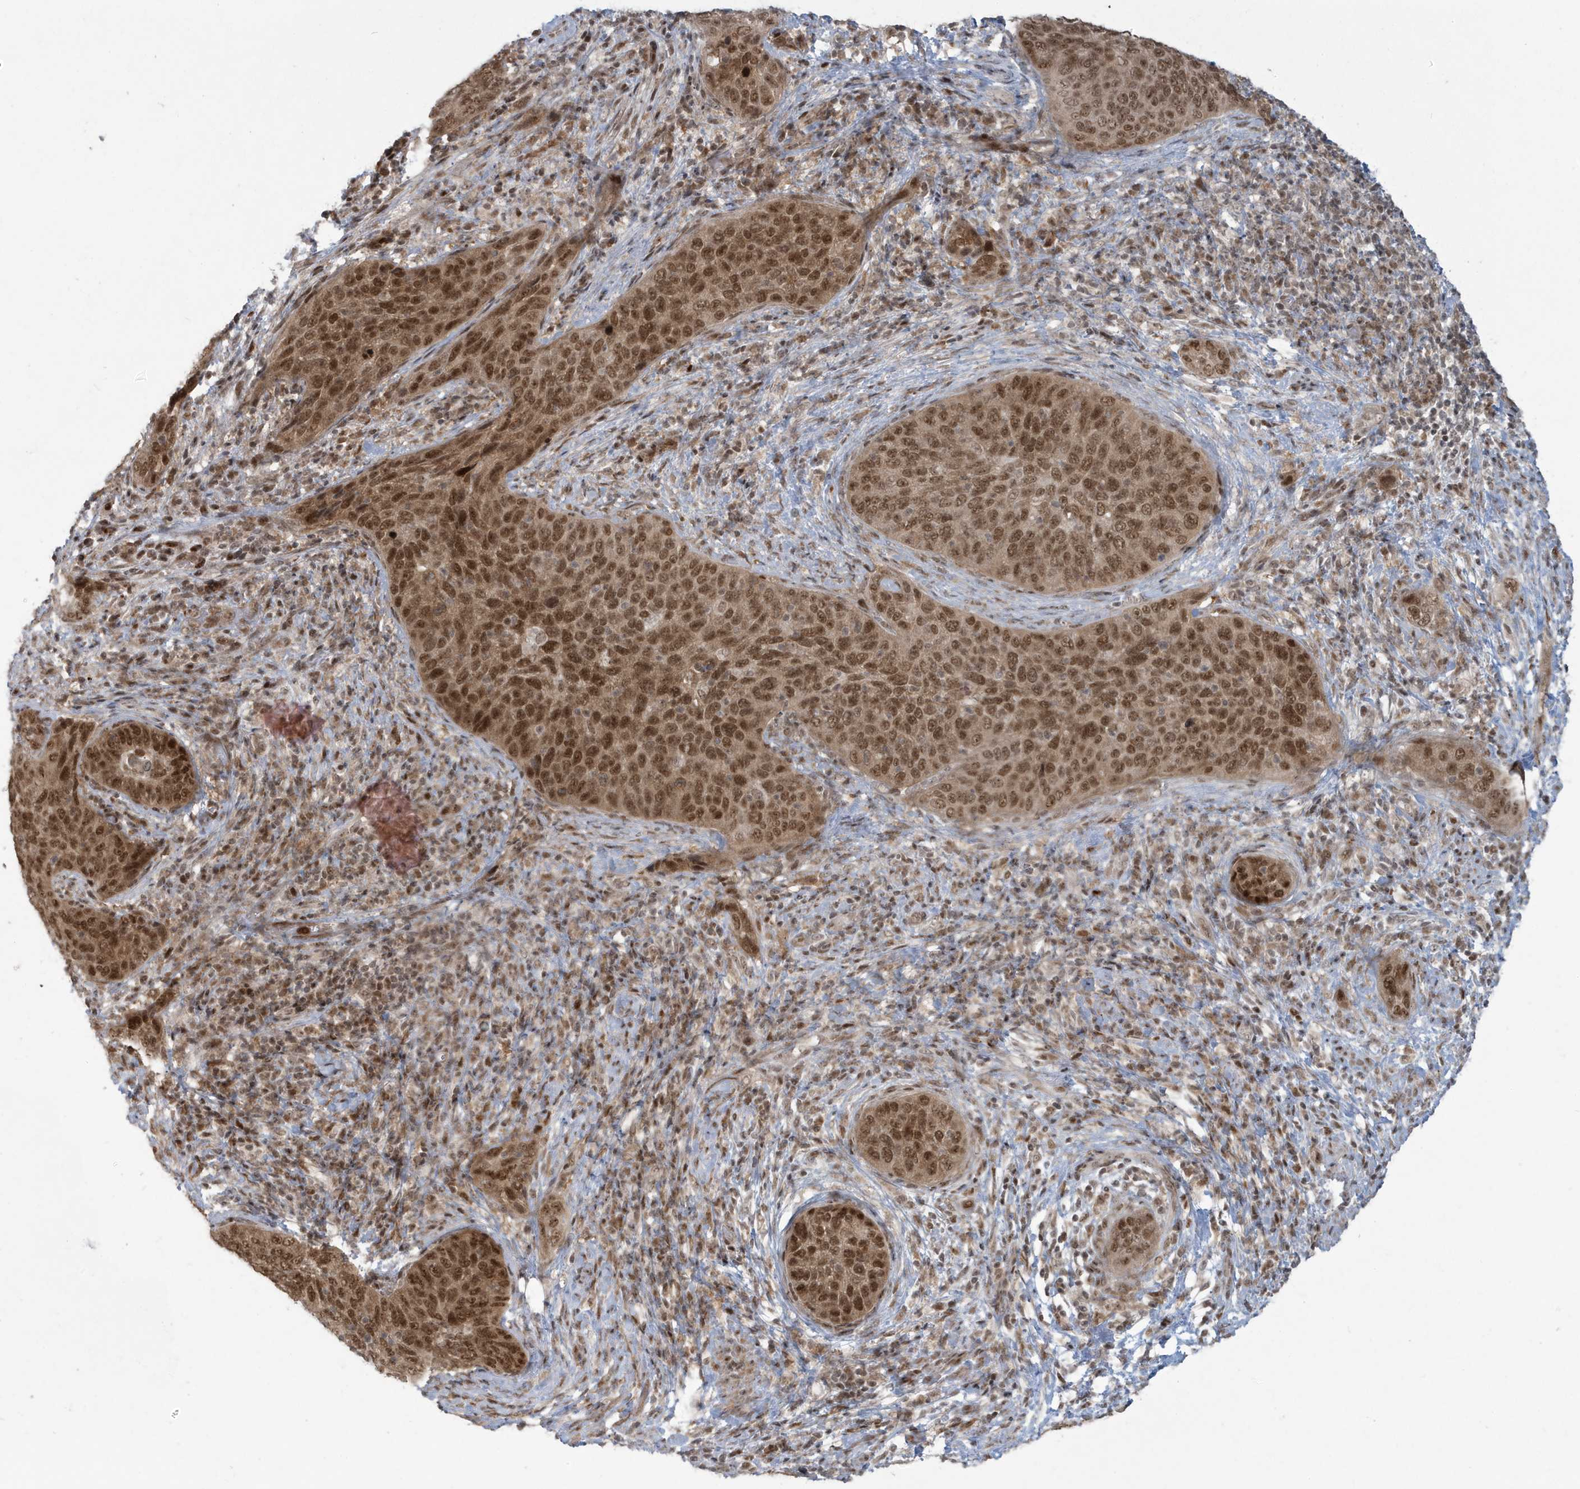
{"staining": {"intensity": "moderate", "quantity": ">75%", "location": "cytoplasmic/membranous,nuclear"}, "tissue": "cervical cancer", "cell_type": "Tumor cells", "image_type": "cancer", "snomed": [{"axis": "morphology", "description": "Squamous cell carcinoma, NOS"}, {"axis": "topography", "description": "Cervix"}], "caption": "This histopathology image reveals immunohistochemistry staining of squamous cell carcinoma (cervical), with medium moderate cytoplasmic/membranous and nuclear positivity in approximately >75% of tumor cells.", "gene": "C1orf52", "patient": {"sex": "female", "age": 60}}